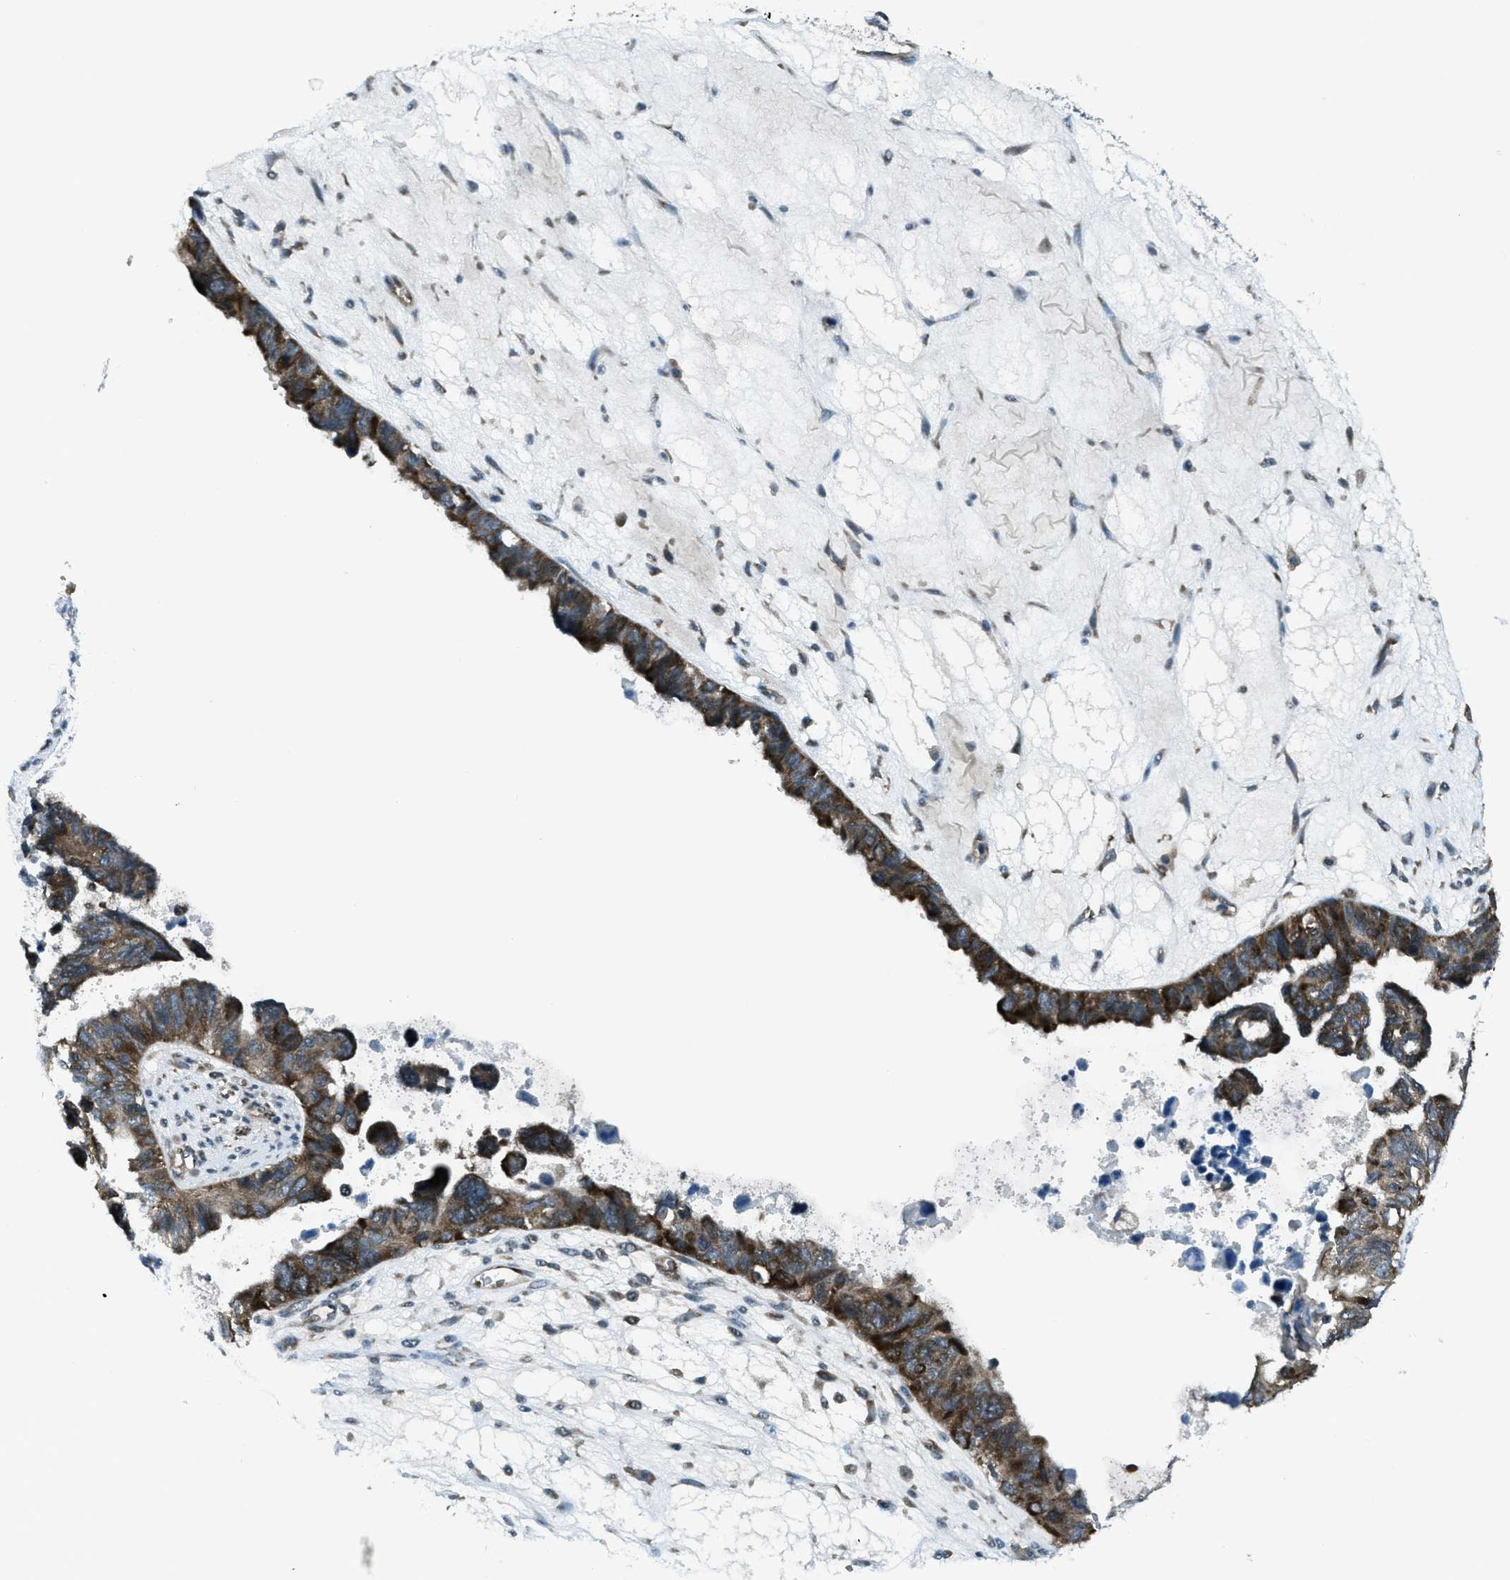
{"staining": {"intensity": "strong", "quantity": ">75%", "location": "cytoplasmic/membranous"}, "tissue": "ovarian cancer", "cell_type": "Tumor cells", "image_type": "cancer", "snomed": [{"axis": "morphology", "description": "Cystadenocarcinoma, serous, NOS"}, {"axis": "topography", "description": "Ovary"}], "caption": "Ovarian serous cystadenocarcinoma stained with a brown dye reveals strong cytoplasmic/membranous positive positivity in about >75% of tumor cells.", "gene": "ASAP2", "patient": {"sex": "female", "age": 79}}